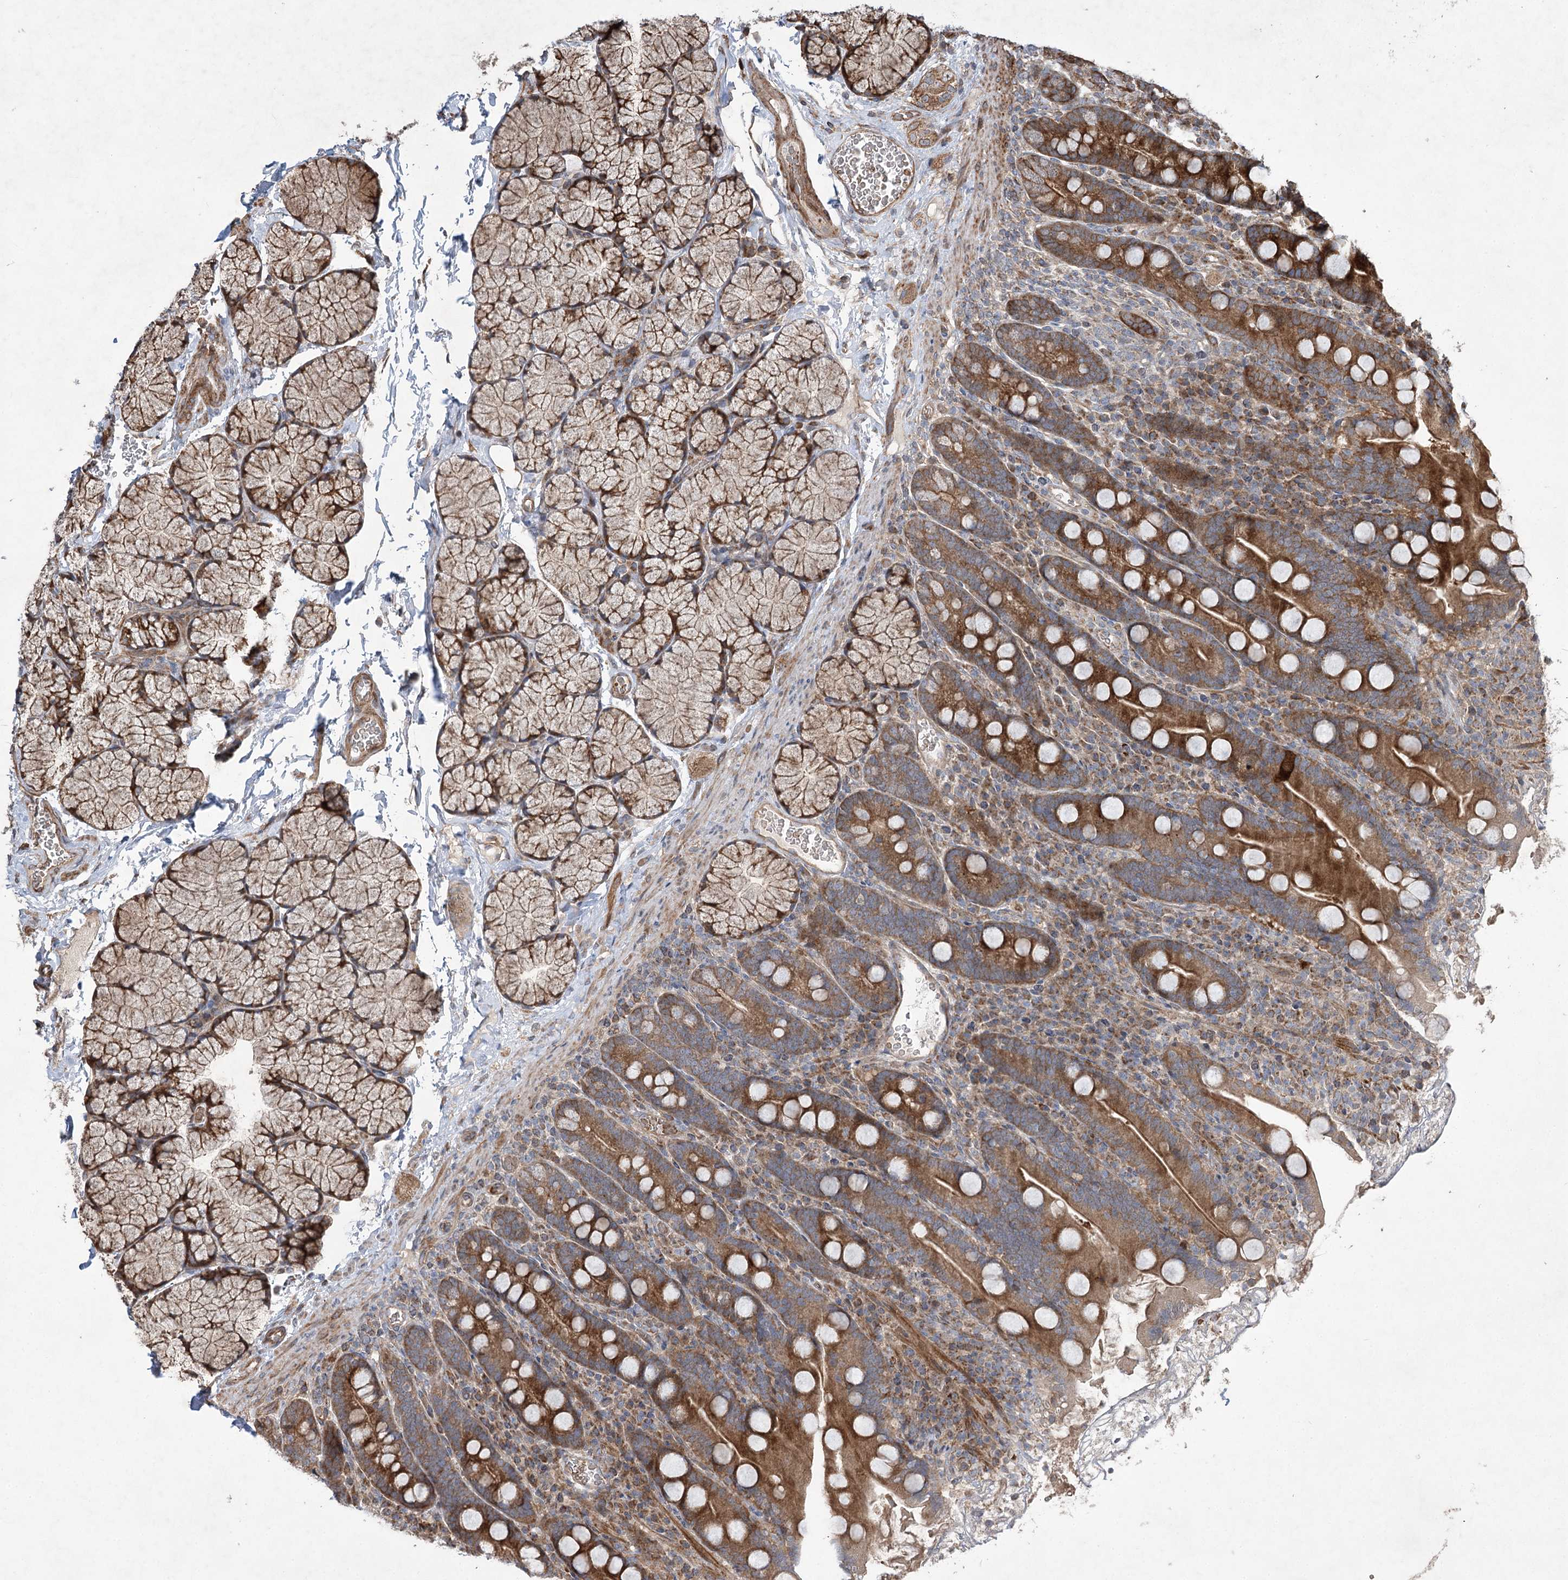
{"staining": {"intensity": "moderate", "quantity": ">75%", "location": "cytoplasmic/membranous"}, "tissue": "duodenum", "cell_type": "Glandular cells", "image_type": "normal", "snomed": [{"axis": "morphology", "description": "Normal tissue, NOS"}, {"axis": "topography", "description": "Duodenum"}], "caption": "Glandular cells reveal medium levels of moderate cytoplasmic/membranous positivity in about >75% of cells in normal duodenum.", "gene": "SERINC5", "patient": {"sex": "male", "age": 35}}